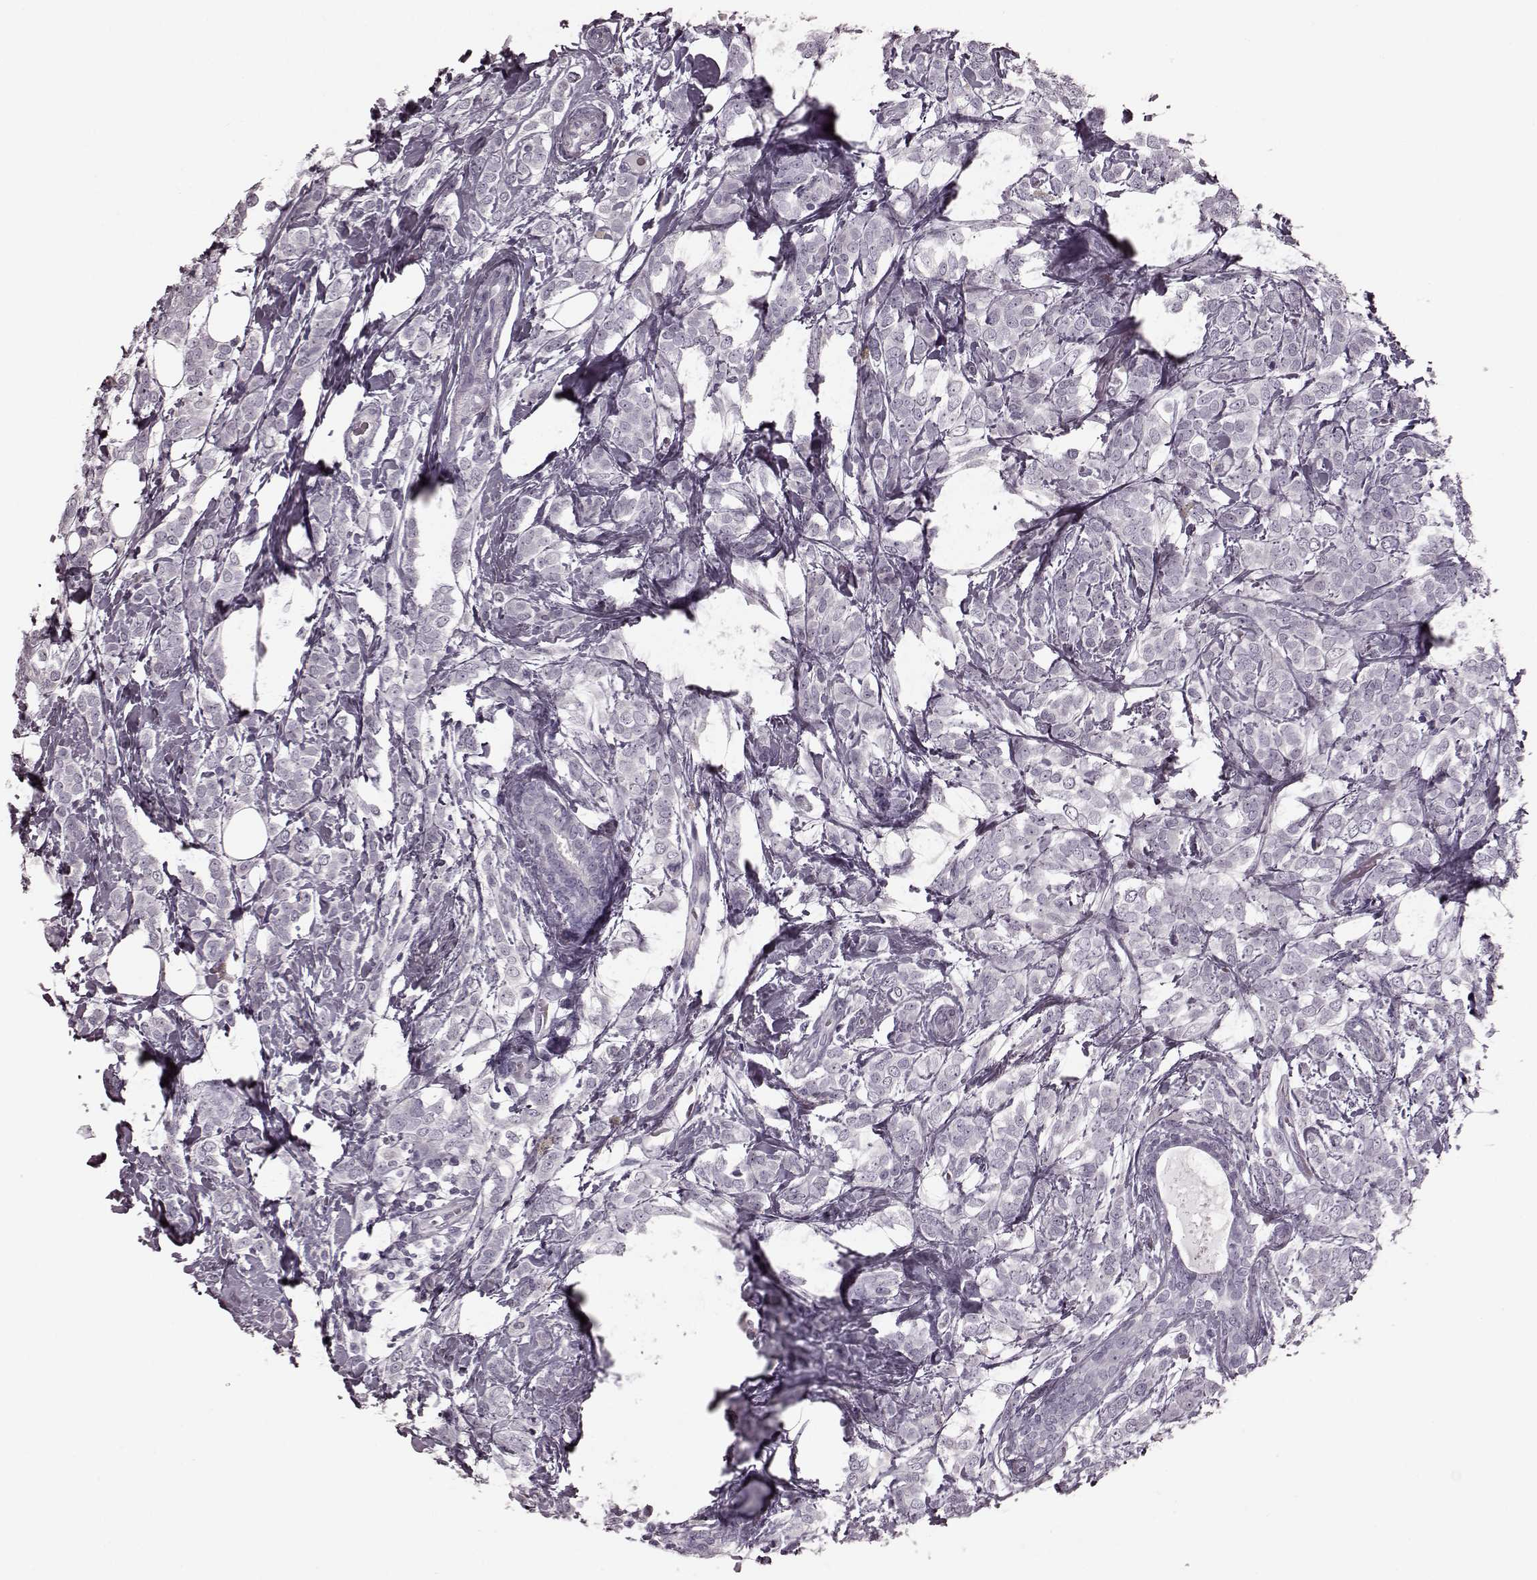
{"staining": {"intensity": "negative", "quantity": "none", "location": "none"}, "tissue": "breast cancer", "cell_type": "Tumor cells", "image_type": "cancer", "snomed": [{"axis": "morphology", "description": "Lobular carcinoma"}, {"axis": "topography", "description": "Breast"}], "caption": "This is an IHC image of breast cancer. There is no staining in tumor cells.", "gene": "TRPM1", "patient": {"sex": "female", "age": 49}}